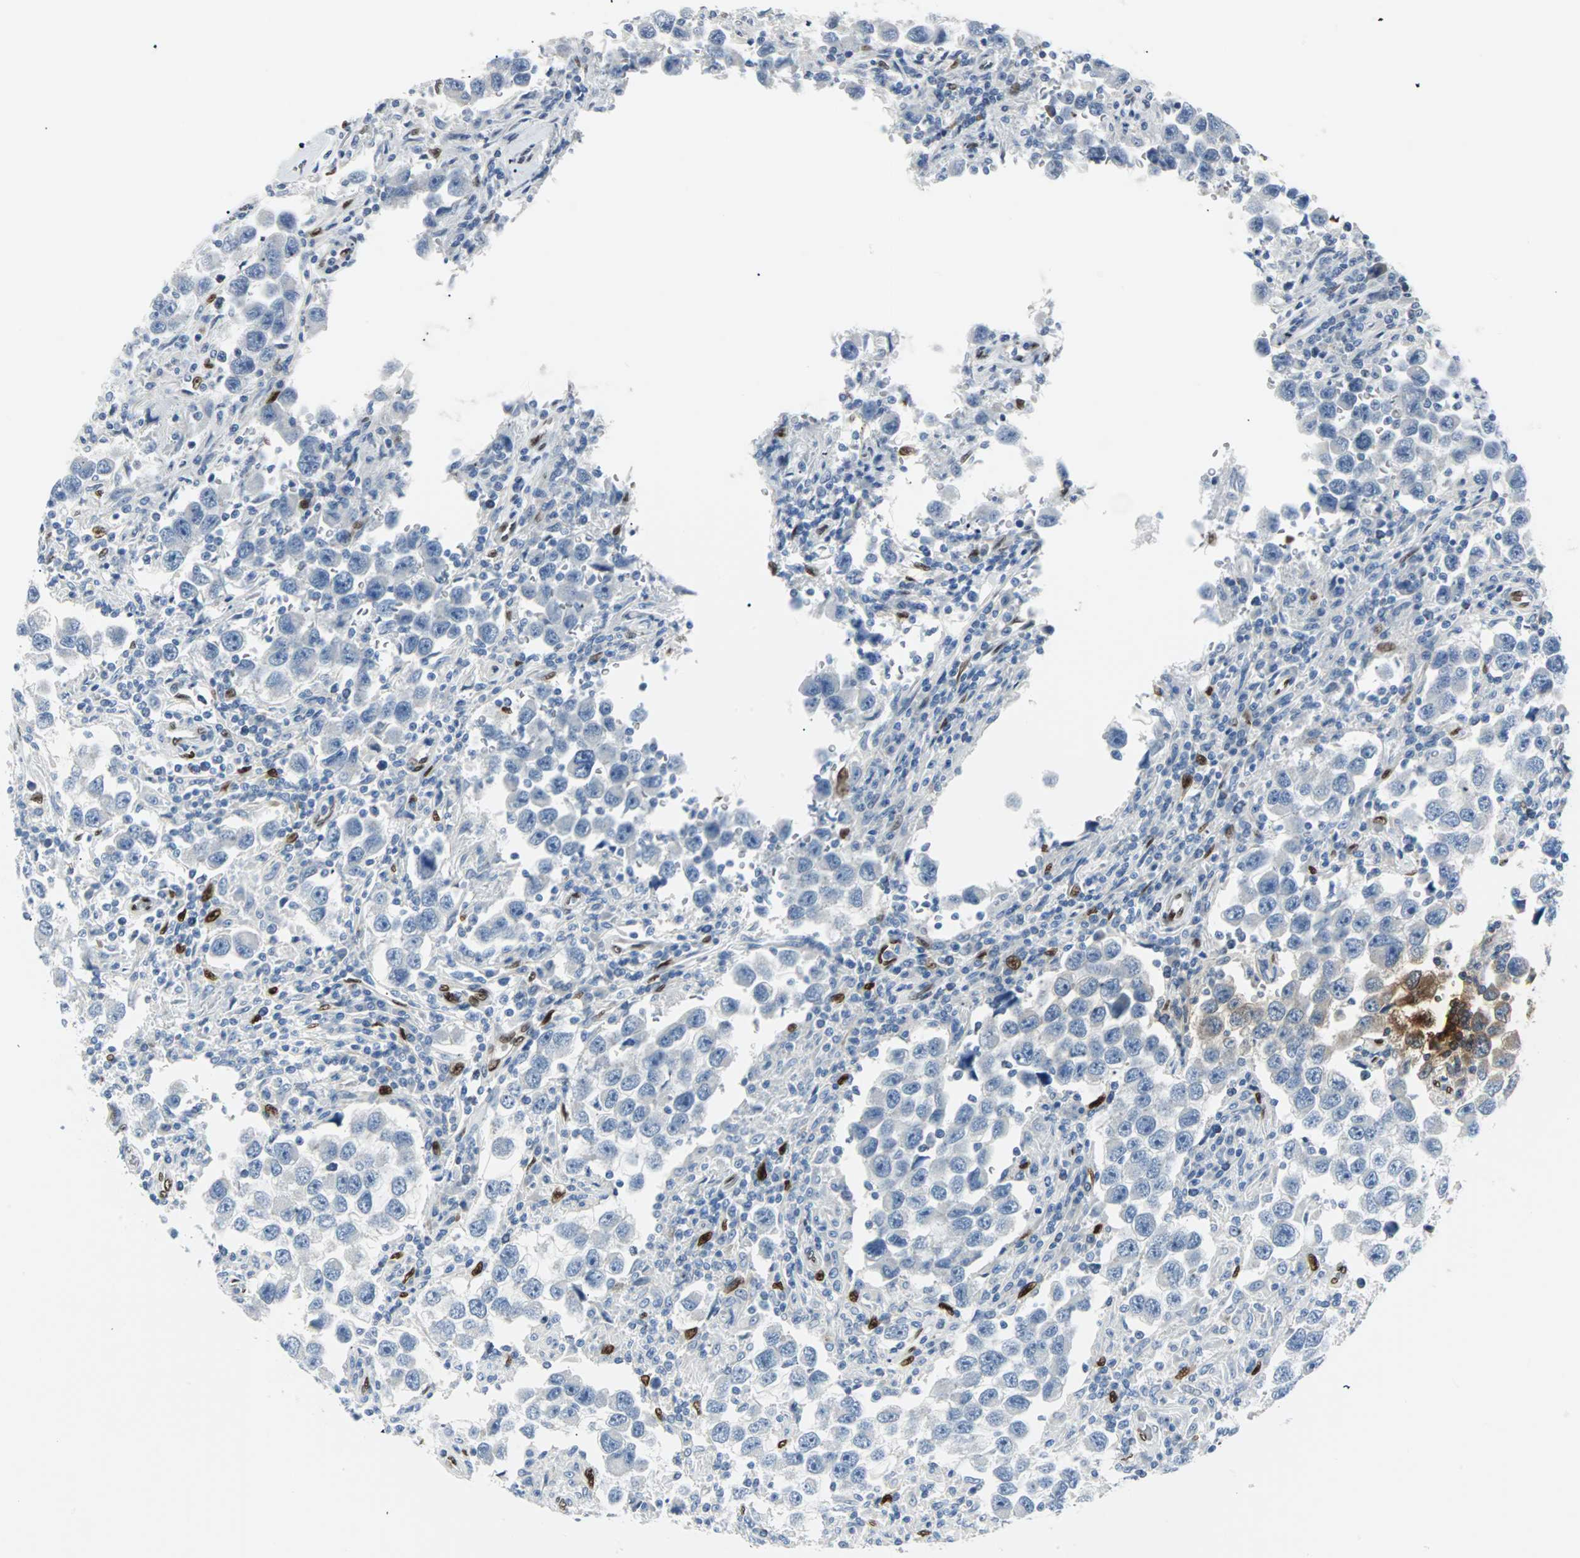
{"staining": {"intensity": "negative", "quantity": "none", "location": "none"}, "tissue": "testis cancer", "cell_type": "Tumor cells", "image_type": "cancer", "snomed": [{"axis": "morphology", "description": "Carcinoma, Embryonal, NOS"}, {"axis": "topography", "description": "Testis"}], "caption": "A micrograph of embryonal carcinoma (testis) stained for a protein exhibits no brown staining in tumor cells. (DAB (3,3'-diaminobenzidine) IHC with hematoxylin counter stain).", "gene": "IL33", "patient": {"sex": "male", "age": 21}}